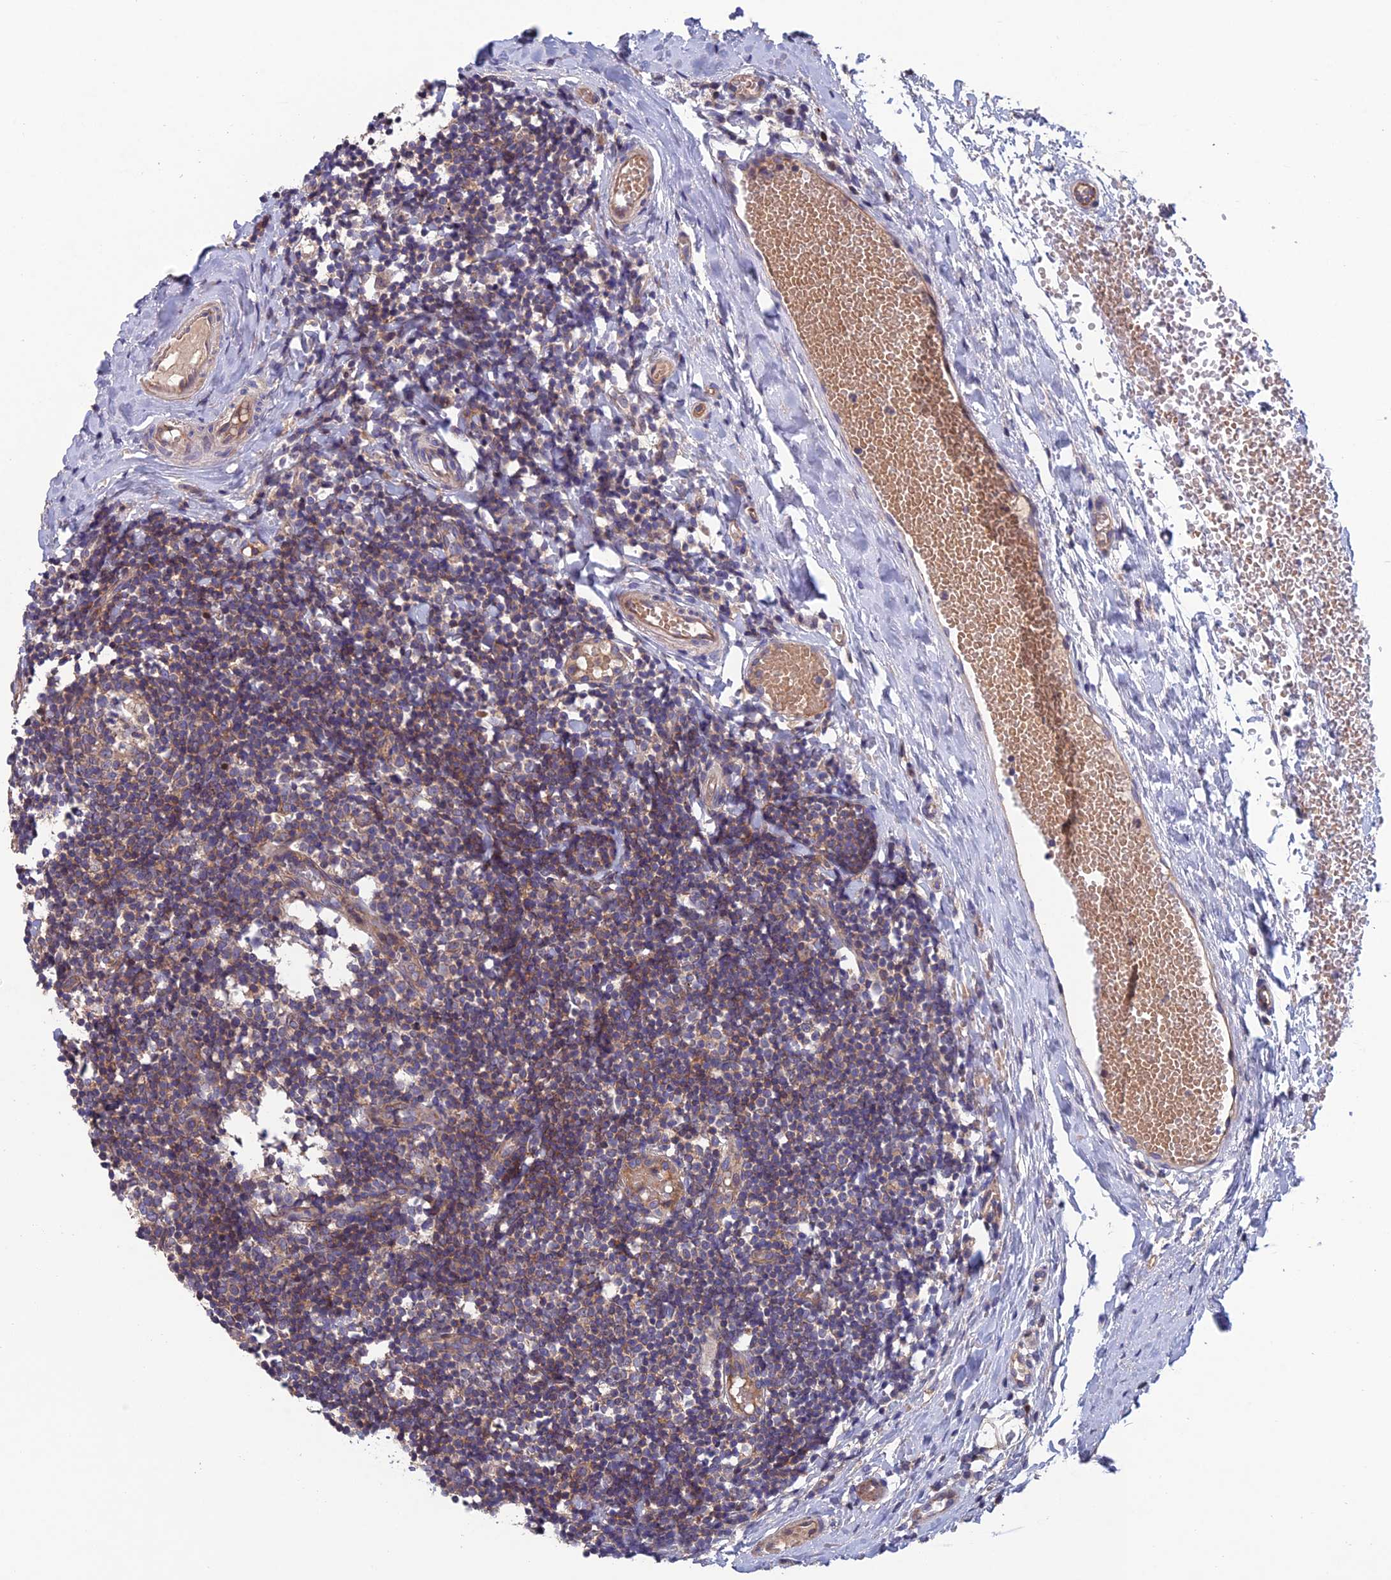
{"staining": {"intensity": "moderate", "quantity": "25%-75%", "location": "cytoplasmic/membranous"}, "tissue": "tonsil", "cell_type": "Germinal center cells", "image_type": "normal", "snomed": [{"axis": "morphology", "description": "Normal tissue, NOS"}, {"axis": "topography", "description": "Tonsil"}], "caption": "Immunohistochemistry (IHC) (DAB (3,3'-diaminobenzidine)) staining of benign human tonsil reveals moderate cytoplasmic/membranous protein expression in about 25%-75% of germinal center cells.", "gene": "USP37", "patient": {"sex": "female", "age": 19}}